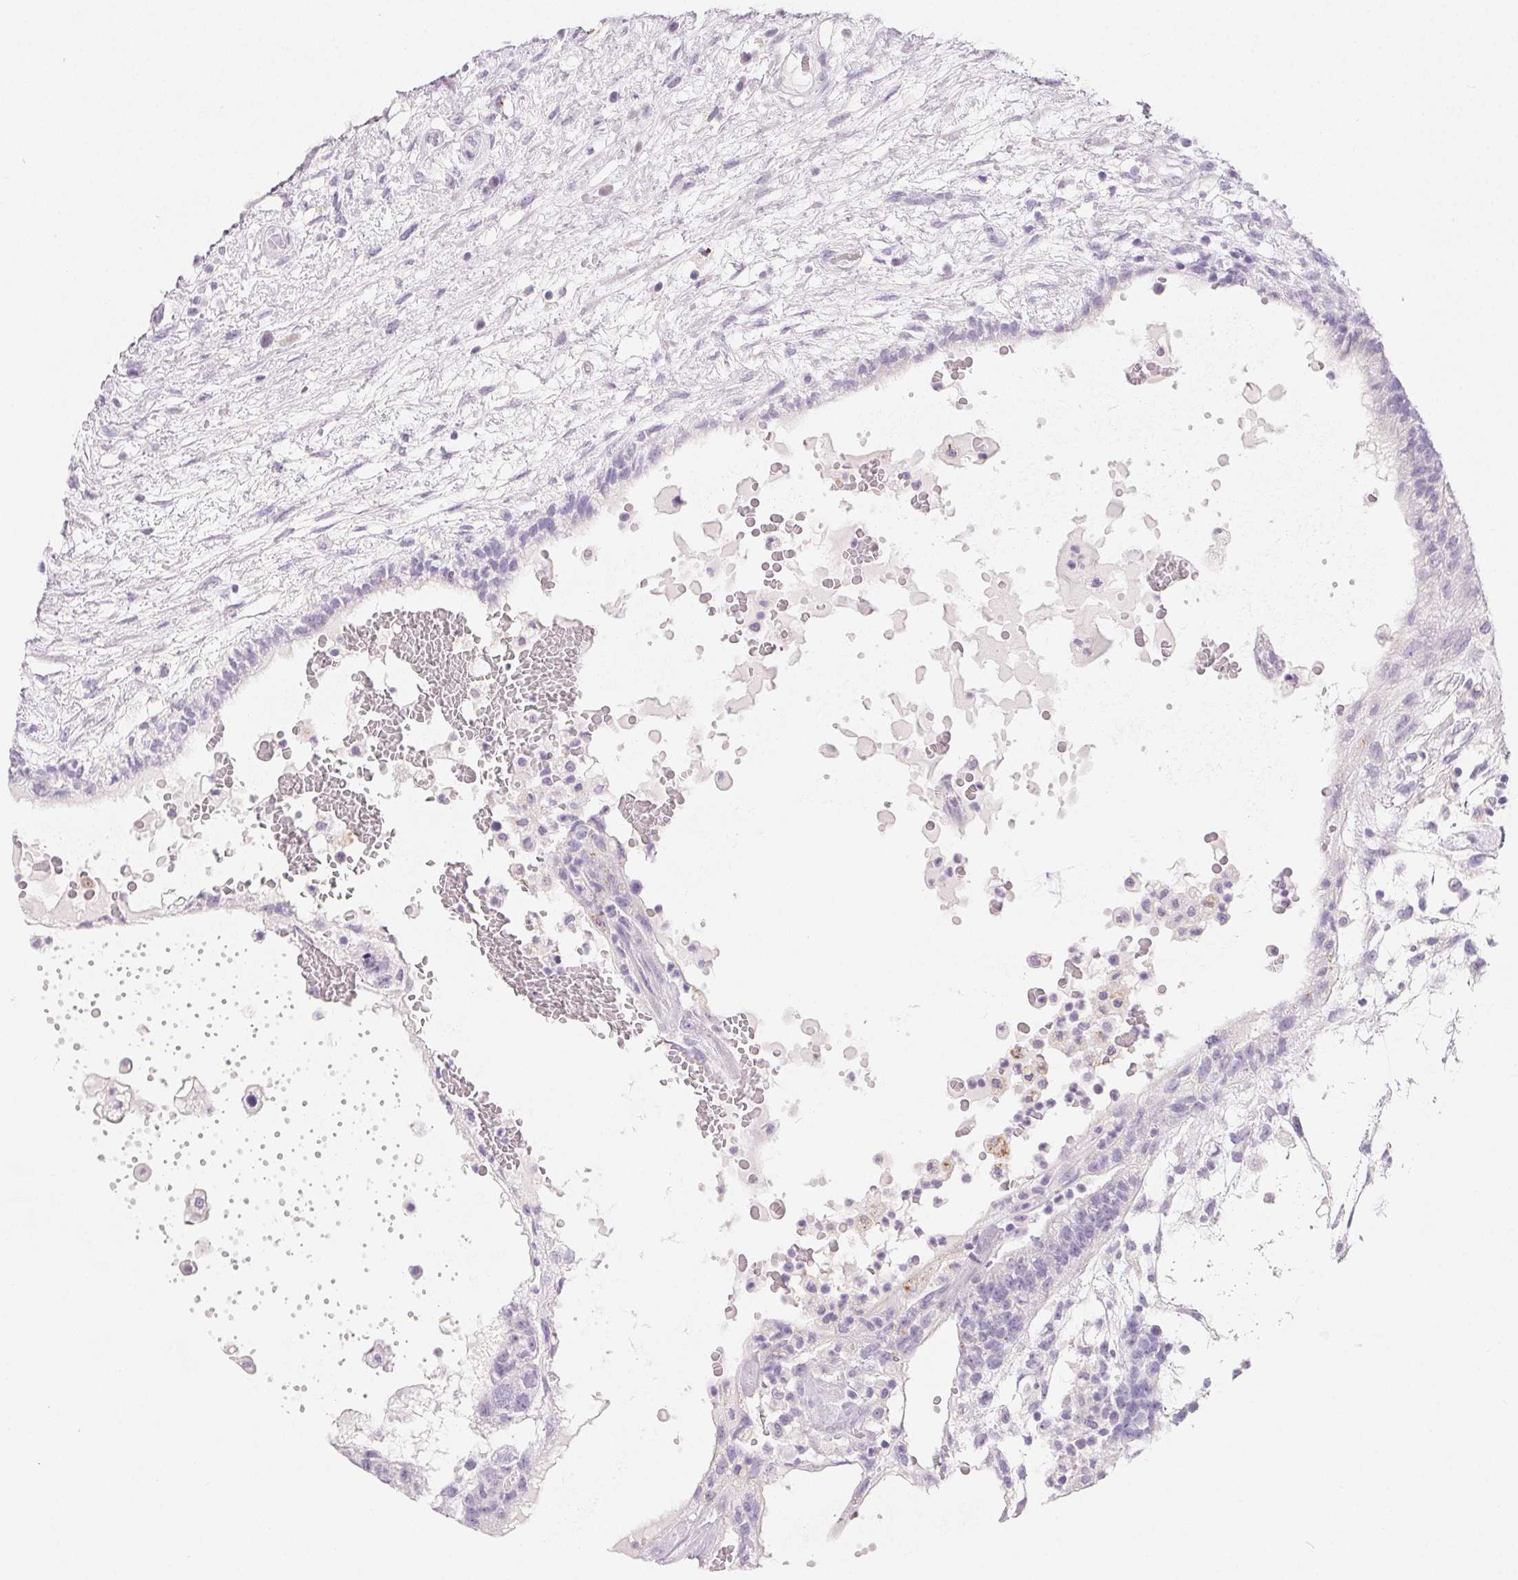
{"staining": {"intensity": "negative", "quantity": "none", "location": "none"}, "tissue": "testis cancer", "cell_type": "Tumor cells", "image_type": "cancer", "snomed": [{"axis": "morphology", "description": "Normal tissue, NOS"}, {"axis": "morphology", "description": "Carcinoma, Embryonal, NOS"}, {"axis": "topography", "description": "Testis"}], "caption": "Immunohistochemical staining of testis cancer (embryonal carcinoma) exhibits no significant staining in tumor cells. (Stains: DAB immunohistochemistry (IHC) with hematoxylin counter stain, Microscopy: brightfield microscopy at high magnification).", "gene": "SPACA5B", "patient": {"sex": "male", "age": 32}}